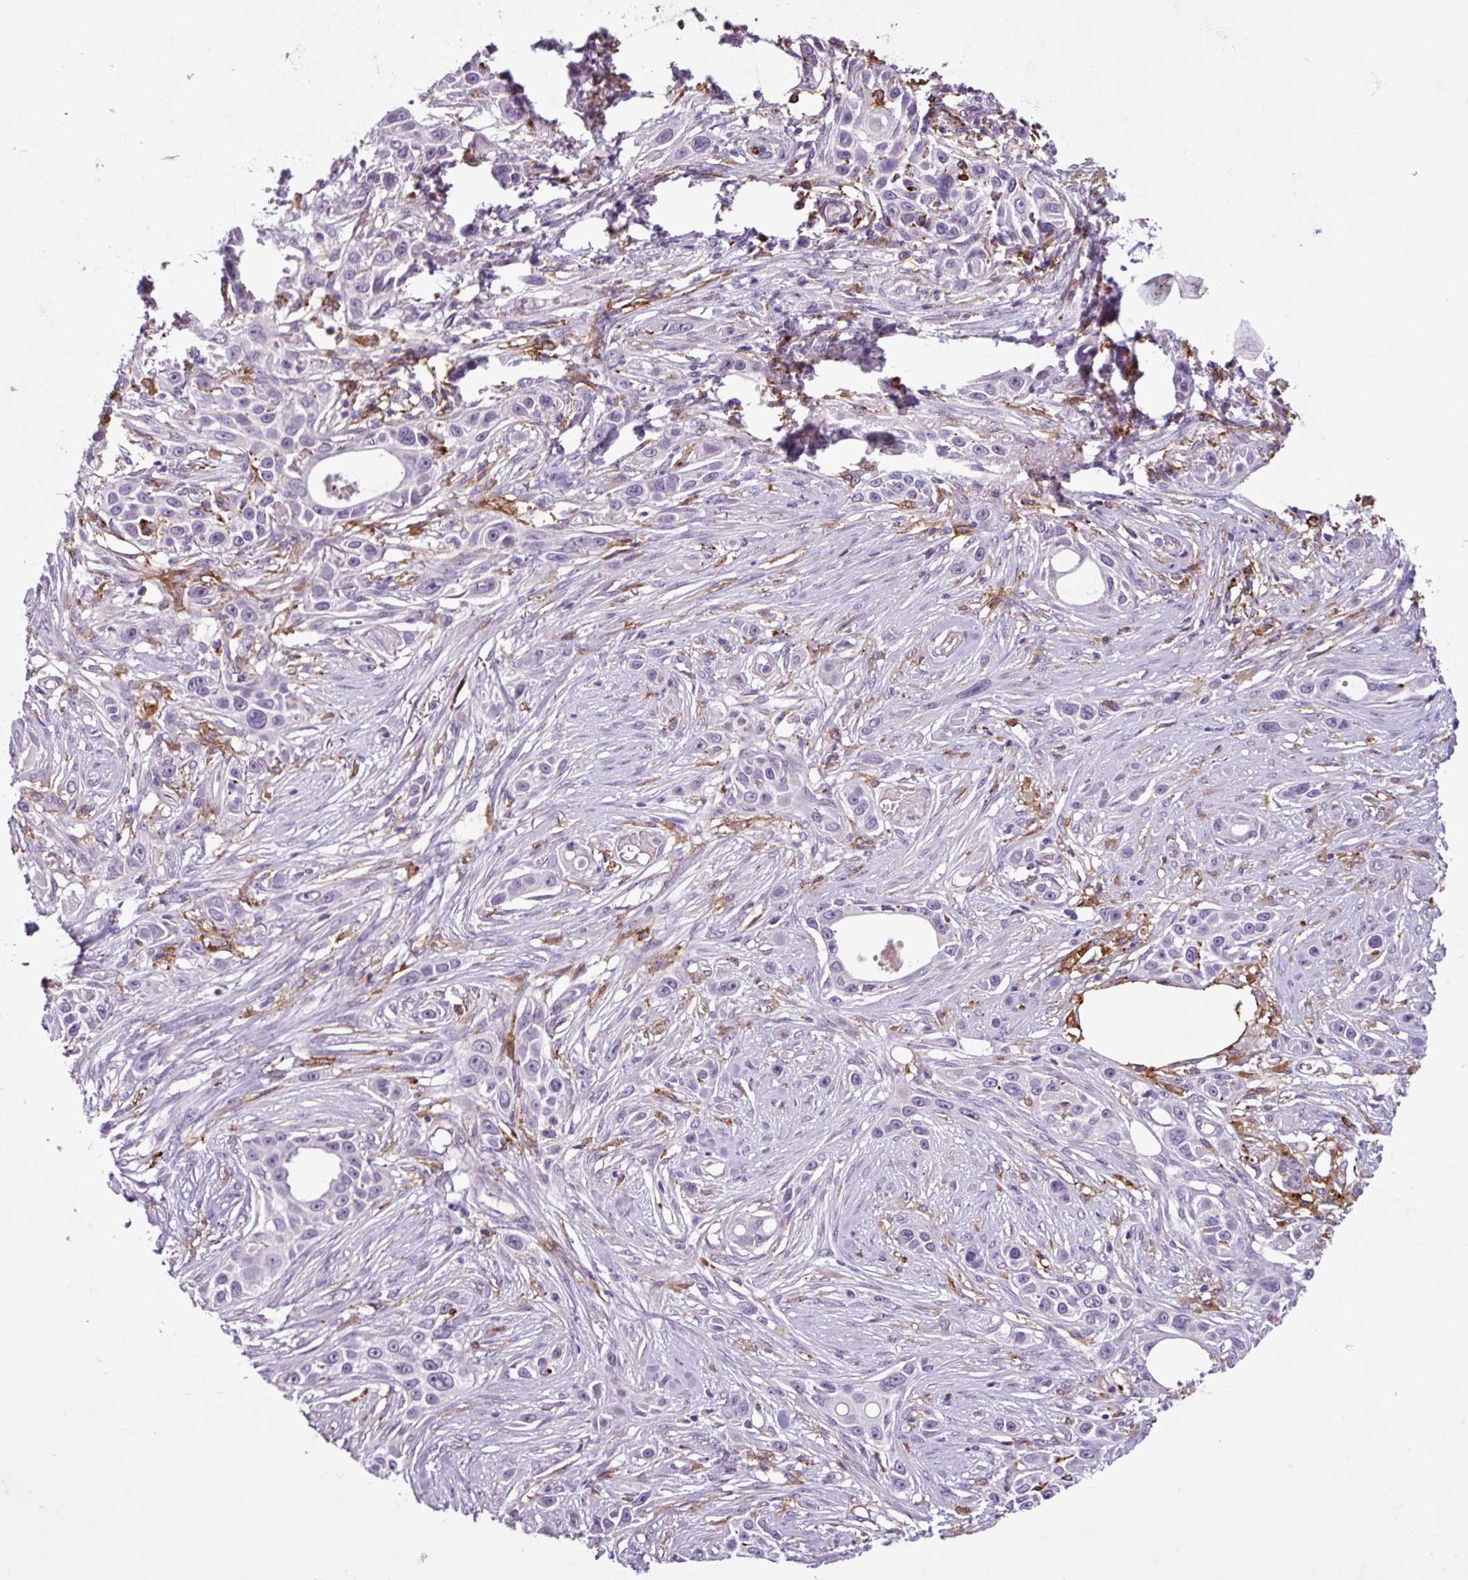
{"staining": {"intensity": "negative", "quantity": "none", "location": "none"}, "tissue": "skin cancer", "cell_type": "Tumor cells", "image_type": "cancer", "snomed": [{"axis": "morphology", "description": "Squamous cell carcinoma, NOS"}, {"axis": "topography", "description": "Skin"}], "caption": "IHC micrograph of skin cancer (squamous cell carcinoma) stained for a protein (brown), which exhibits no expression in tumor cells. (Brightfield microscopy of DAB (3,3'-diaminobenzidine) immunohistochemistry (IHC) at high magnification).", "gene": "C9orf24", "patient": {"sex": "female", "age": 69}}